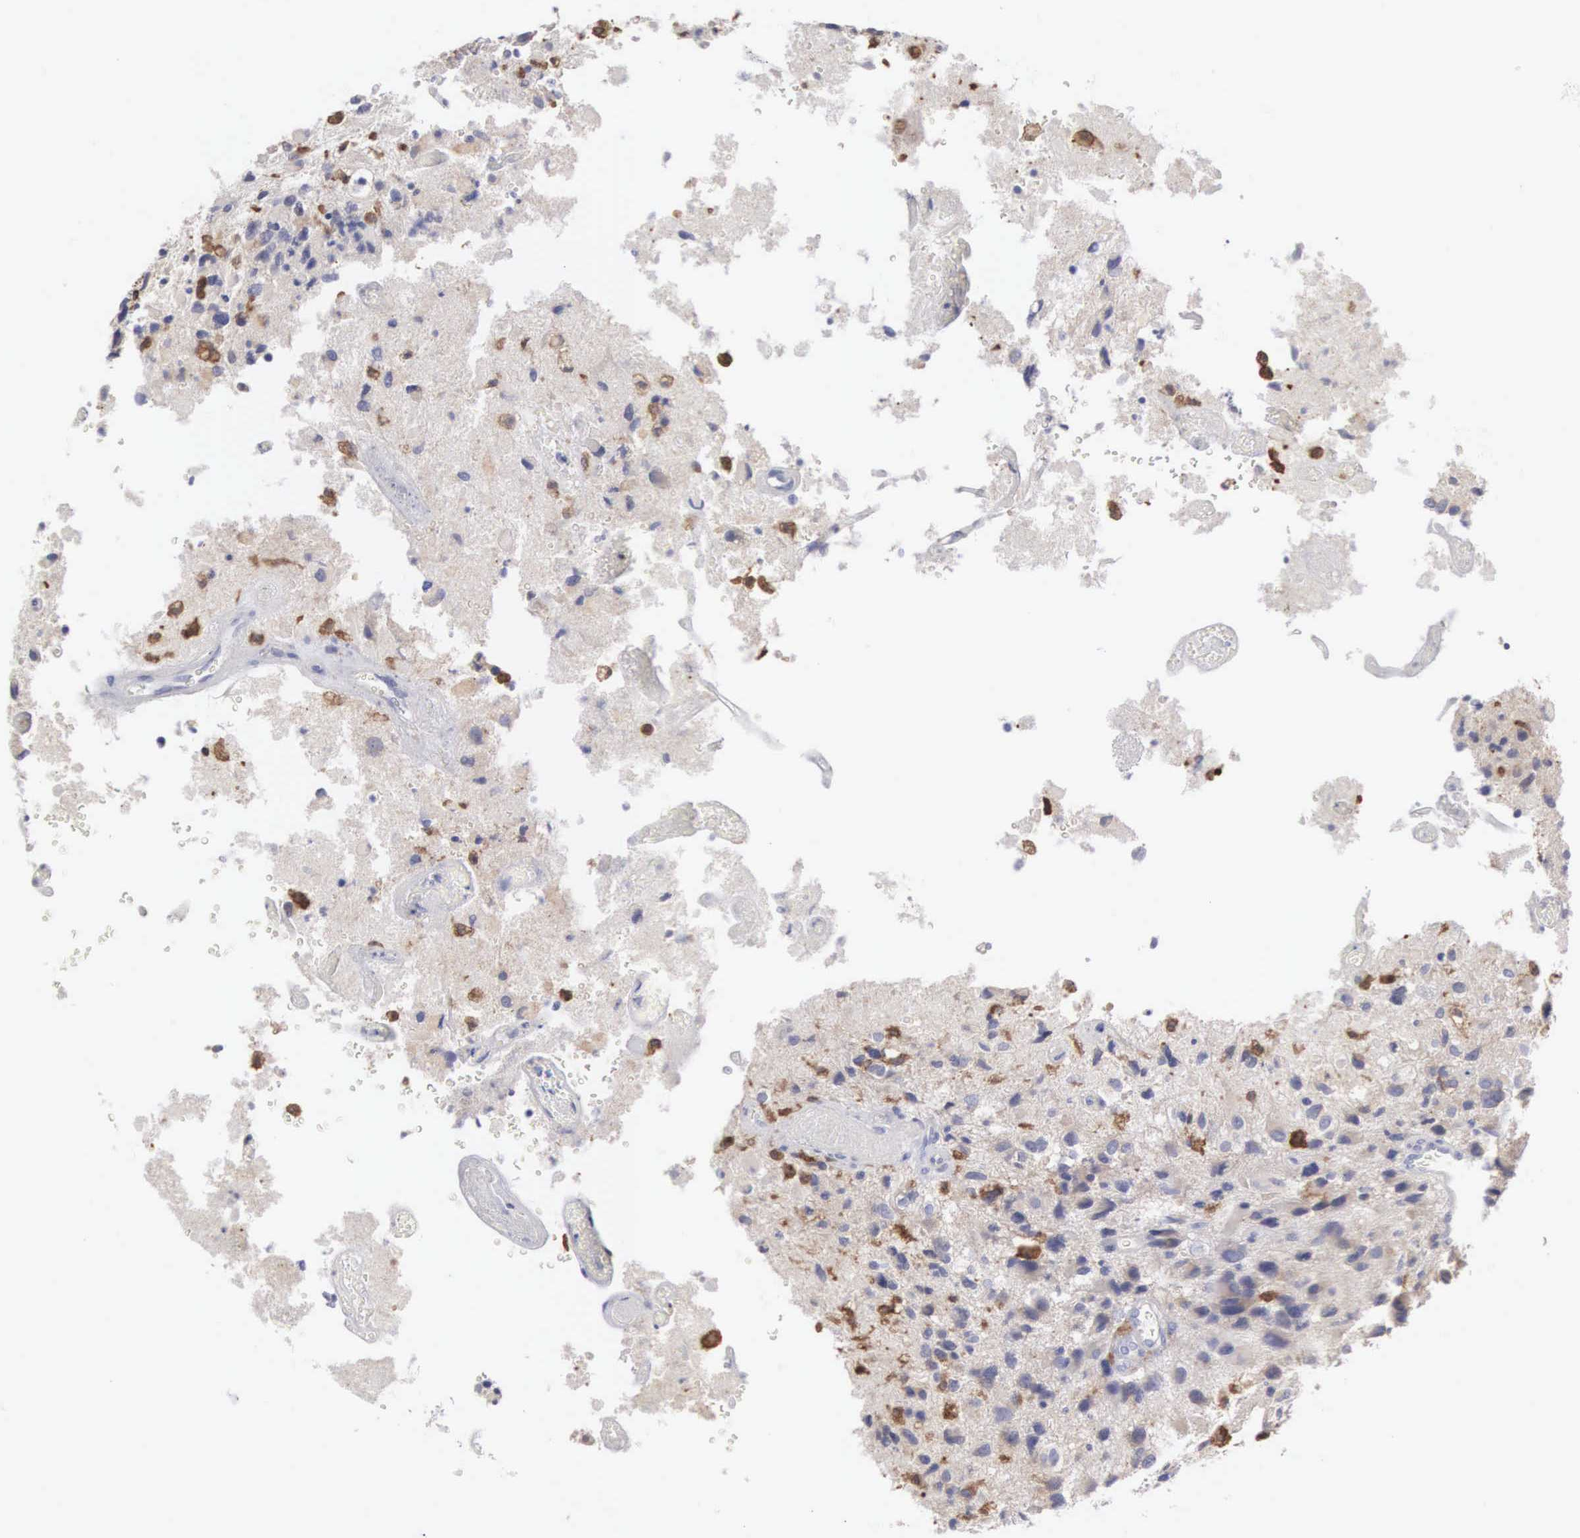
{"staining": {"intensity": "moderate", "quantity": "25%-75%", "location": "cytoplasmic/membranous,nuclear"}, "tissue": "glioma", "cell_type": "Tumor cells", "image_type": "cancer", "snomed": [{"axis": "morphology", "description": "Glioma, malignant, High grade"}, {"axis": "topography", "description": "Brain"}], "caption": "Immunohistochemical staining of human high-grade glioma (malignant) demonstrates moderate cytoplasmic/membranous and nuclear protein positivity in approximately 25%-75% of tumor cells.", "gene": "SH3BP1", "patient": {"sex": "male", "age": 69}}